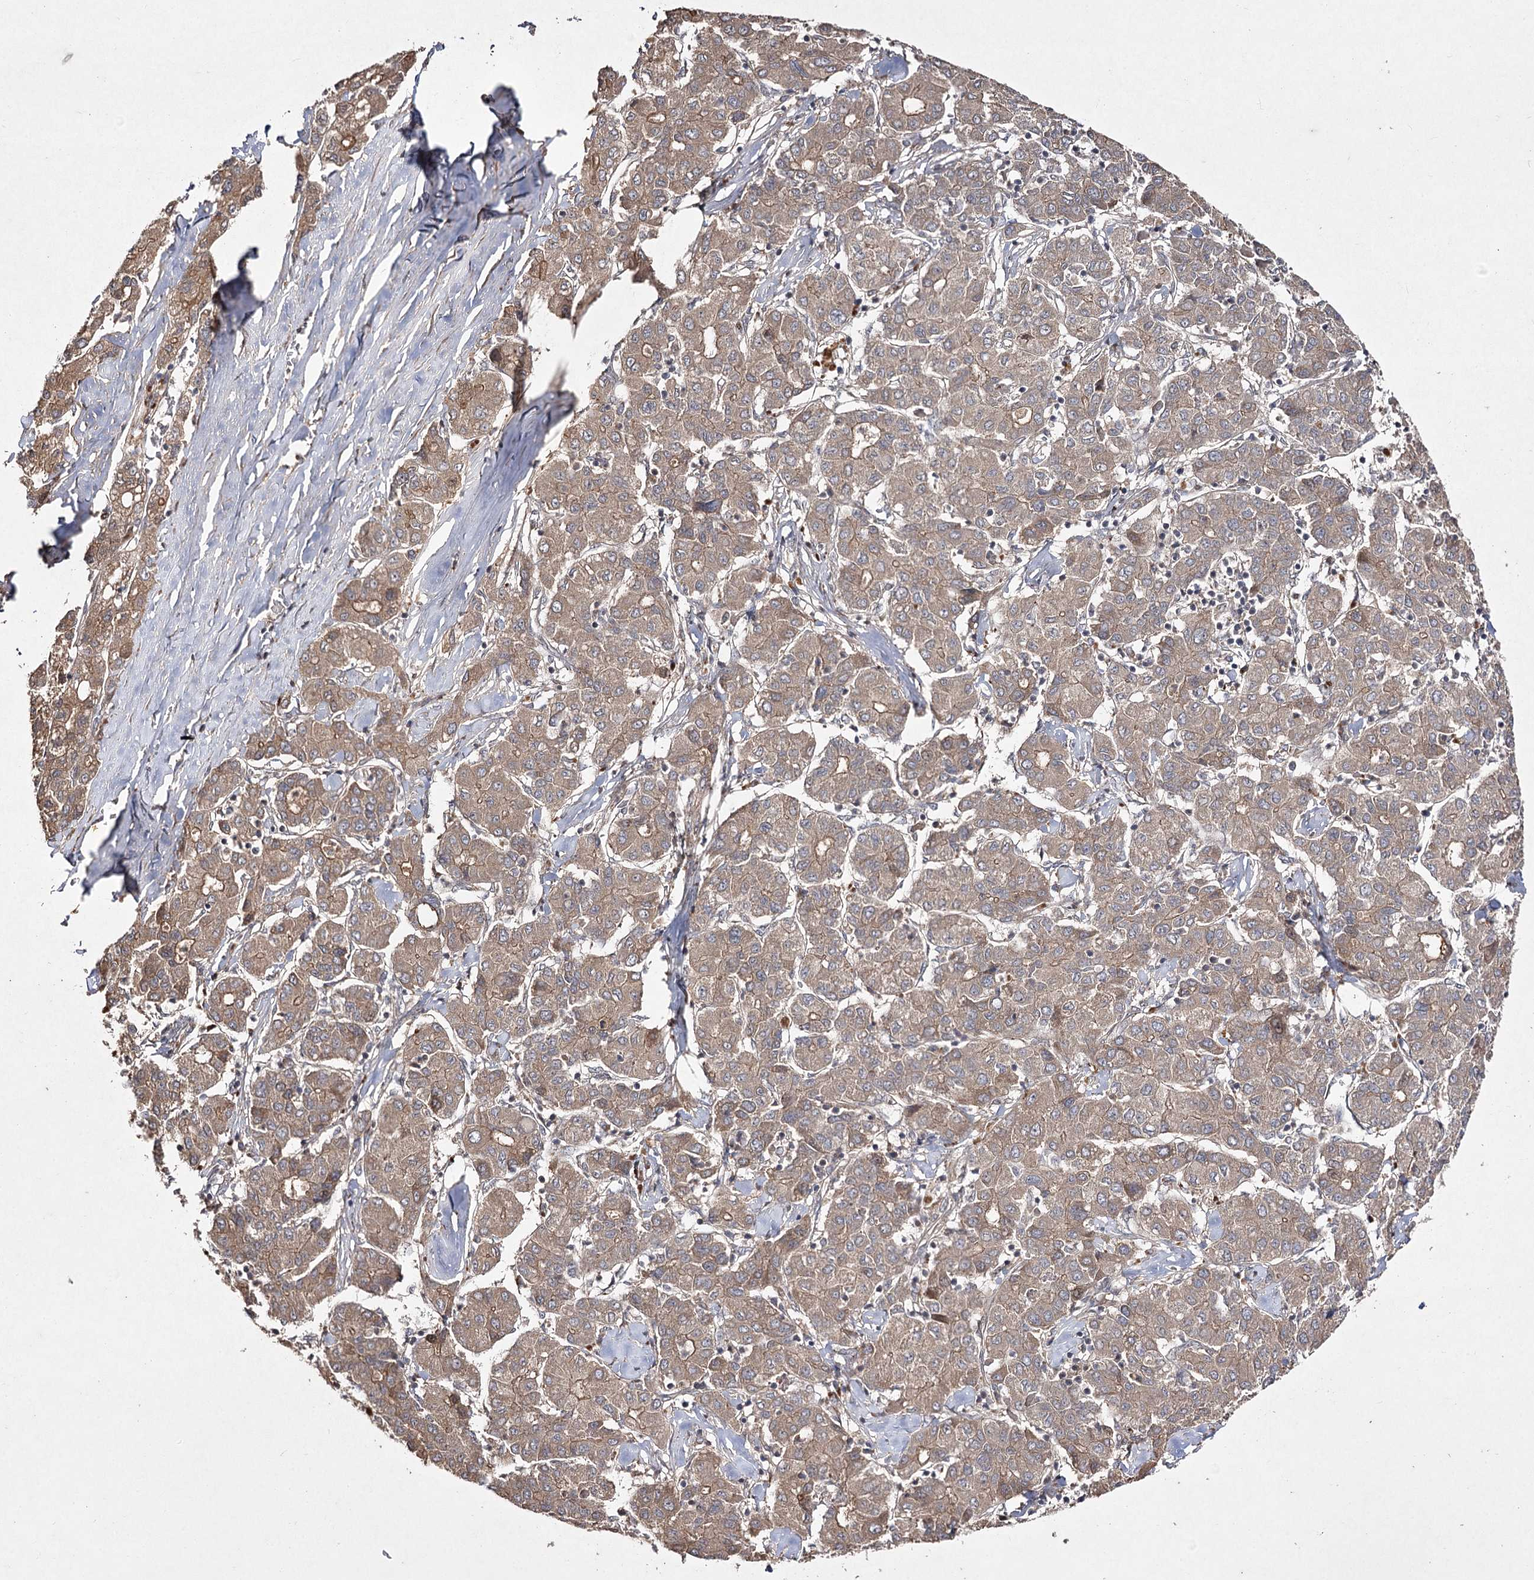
{"staining": {"intensity": "moderate", "quantity": ">75%", "location": "cytoplasmic/membranous"}, "tissue": "liver cancer", "cell_type": "Tumor cells", "image_type": "cancer", "snomed": [{"axis": "morphology", "description": "Carcinoma, Hepatocellular, NOS"}, {"axis": "topography", "description": "Liver"}], "caption": "IHC of human liver cancer demonstrates medium levels of moderate cytoplasmic/membranous staining in about >75% of tumor cells.", "gene": "FANCL", "patient": {"sex": "male", "age": 65}}